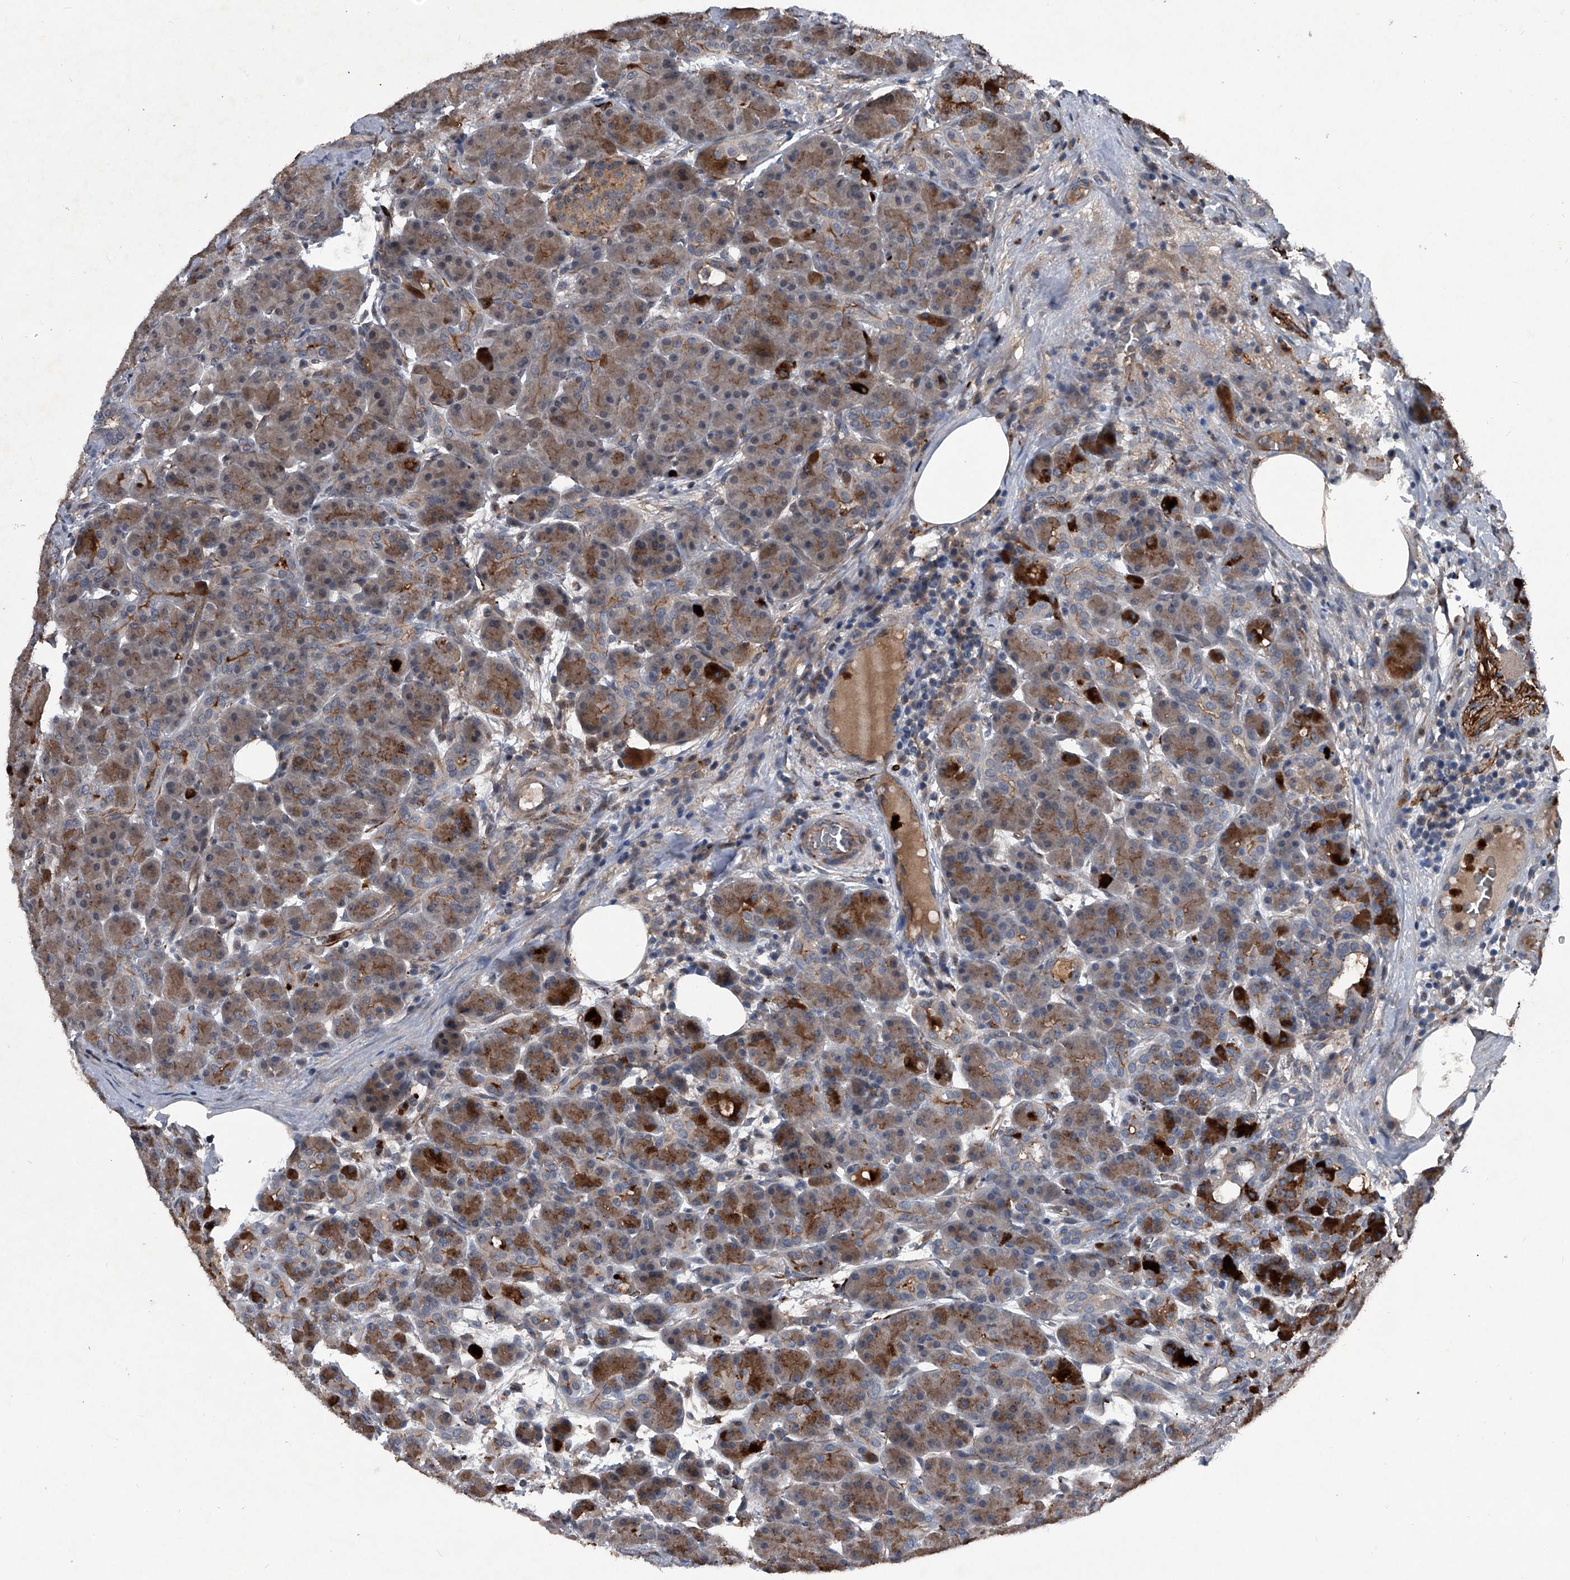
{"staining": {"intensity": "strong", "quantity": ">75%", "location": "cytoplasmic/membranous"}, "tissue": "pancreas", "cell_type": "Exocrine glandular cells", "image_type": "normal", "snomed": [{"axis": "morphology", "description": "Normal tissue, NOS"}, {"axis": "topography", "description": "Pancreas"}], "caption": "Exocrine glandular cells exhibit high levels of strong cytoplasmic/membranous staining in about >75% of cells in normal human pancreas. (DAB (3,3'-diaminobenzidine) IHC, brown staining for protein, blue staining for nuclei).", "gene": "MAPKAP1", "patient": {"sex": "male", "age": 63}}